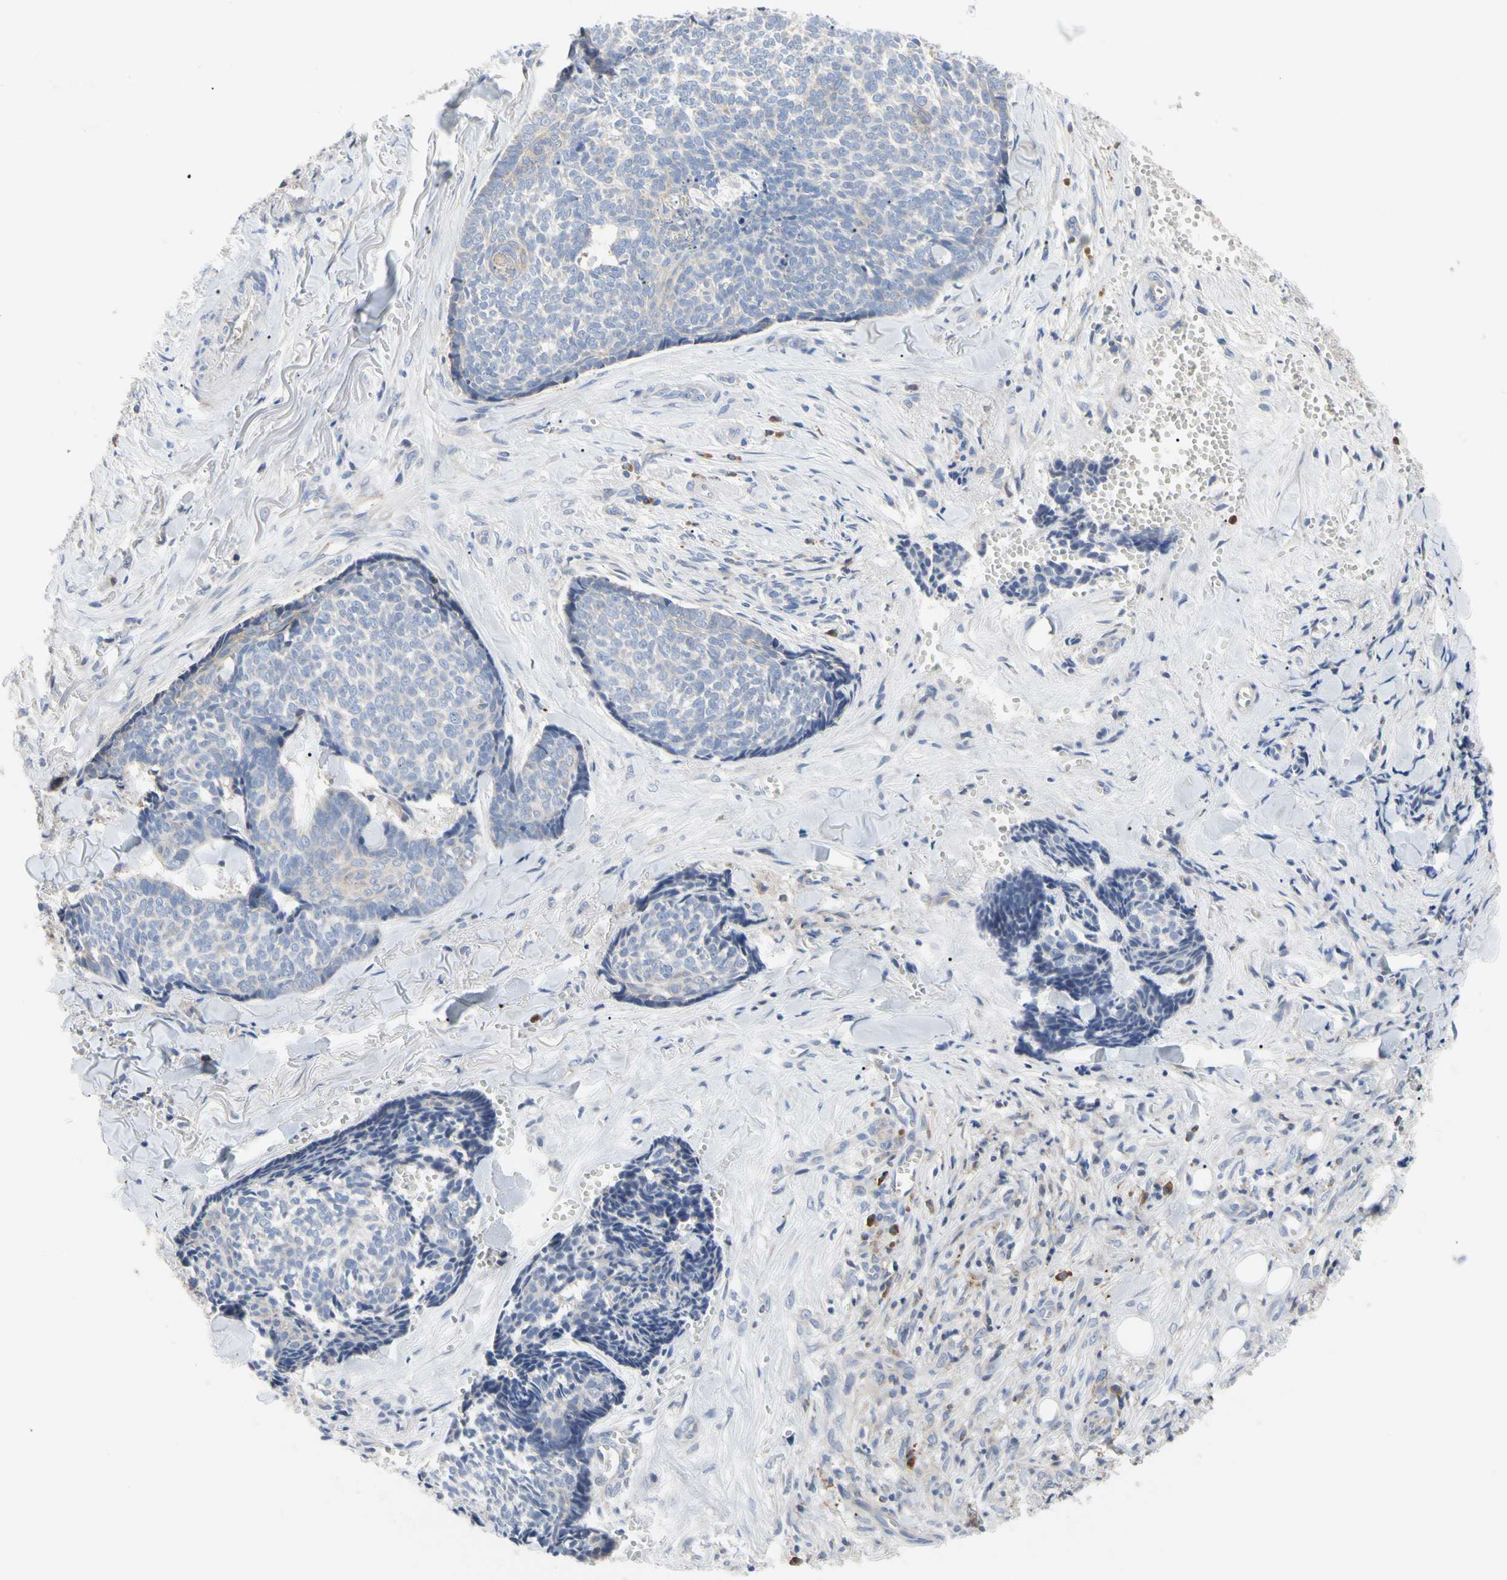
{"staining": {"intensity": "negative", "quantity": "none", "location": "none"}, "tissue": "skin cancer", "cell_type": "Tumor cells", "image_type": "cancer", "snomed": [{"axis": "morphology", "description": "Basal cell carcinoma"}, {"axis": "topography", "description": "Skin"}], "caption": "DAB immunohistochemical staining of human skin cancer (basal cell carcinoma) shows no significant staining in tumor cells. (Brightfield microscopy of DAB immunohistochemistry (IHC) at high magnification).", "gene": "MCL1", "patient": {"sex": "male", "age": 84}}